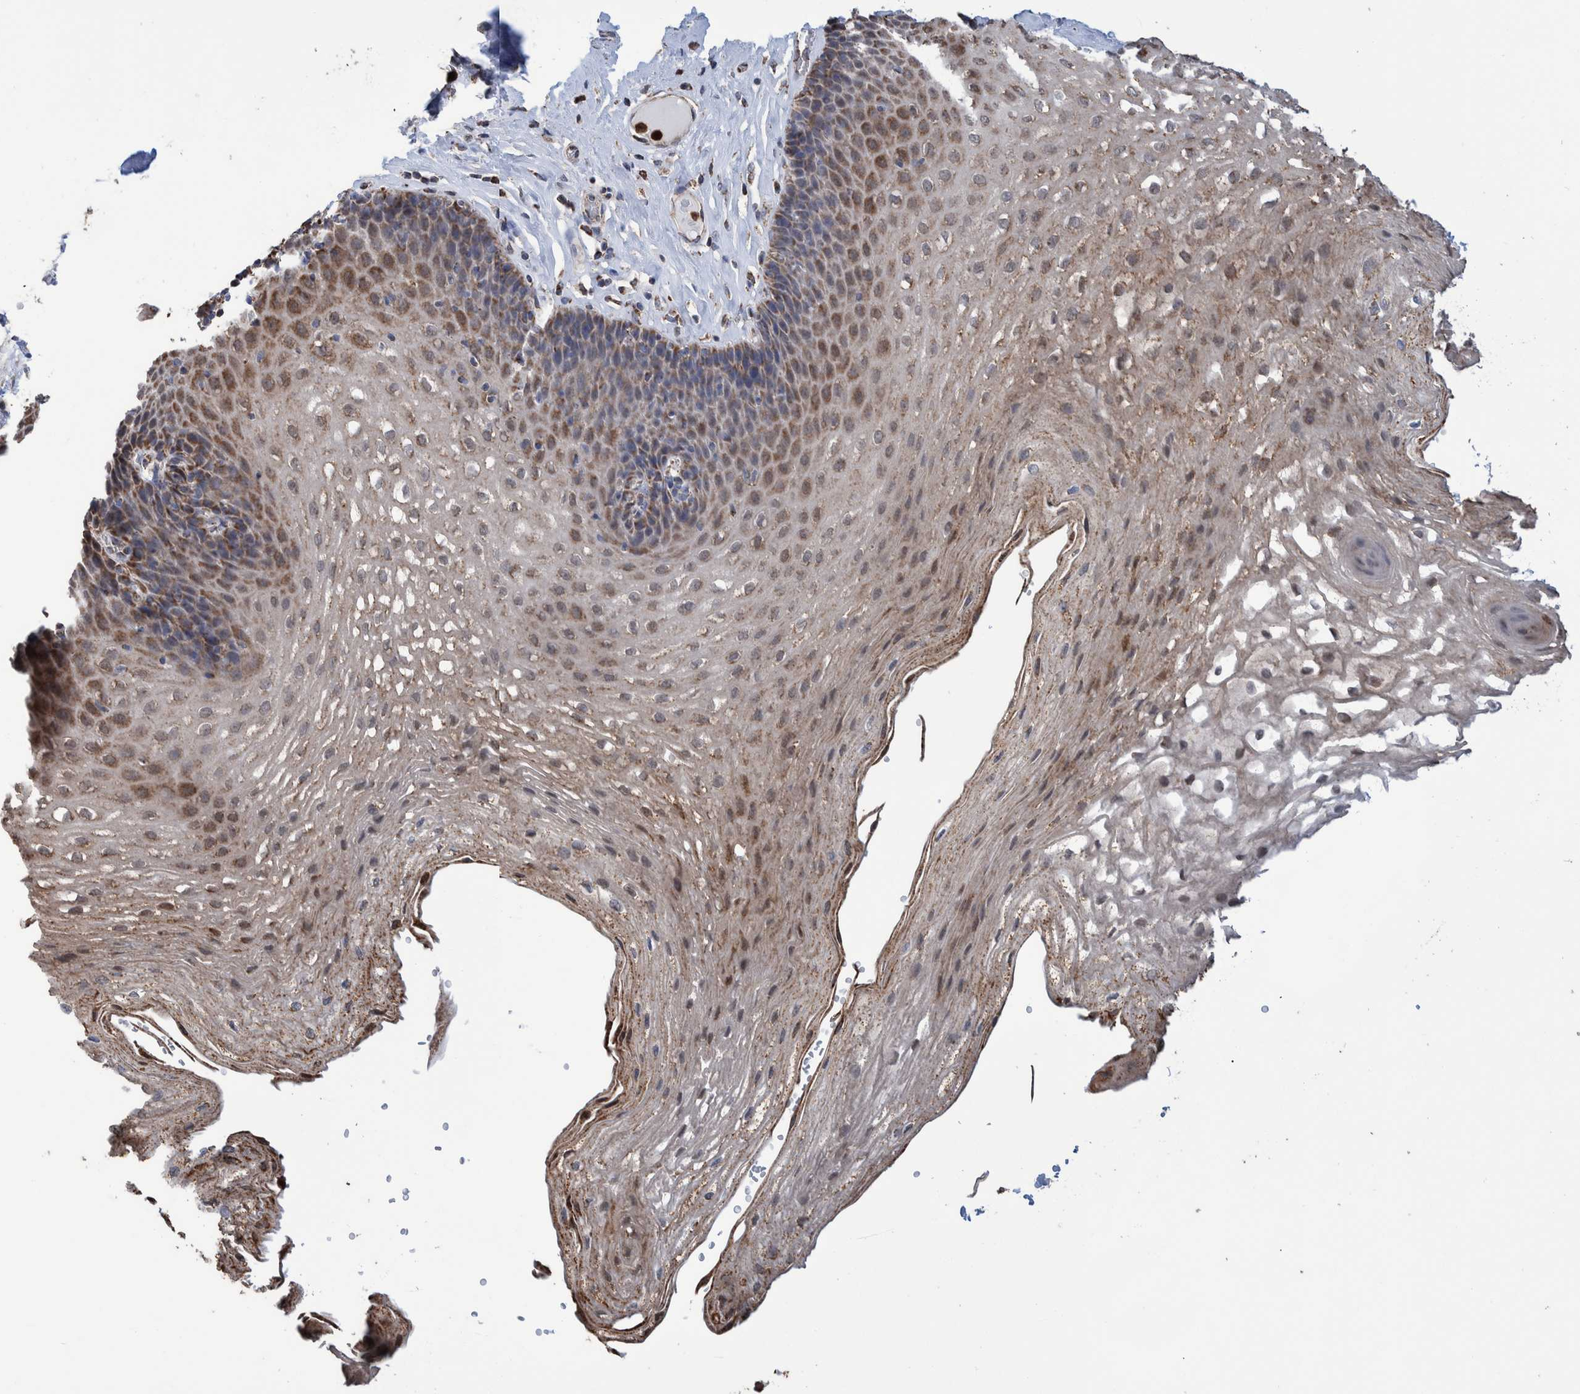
{"staining": {"intensity": "moderate", "quantity": ">75%", "location": "cytoplasmic/membranous"}, "tissue": "esophagus", "cell_type": "Squamous epithelial cells", "image_type": "normal", "snomed": [{"axis": "morphology", "description": "Normal tissue, NOS"}, {"axis": "topography", "description": "Esophagus"}], "caption": "Benign esophagus was stained to show a protein in brown. There is medium levels of moderate cytoplasmic/membranous positivity in about >75% of squamous epithelial cells.", "gene": "DECR1", "patient": {"sex": "female", "age": 66}}